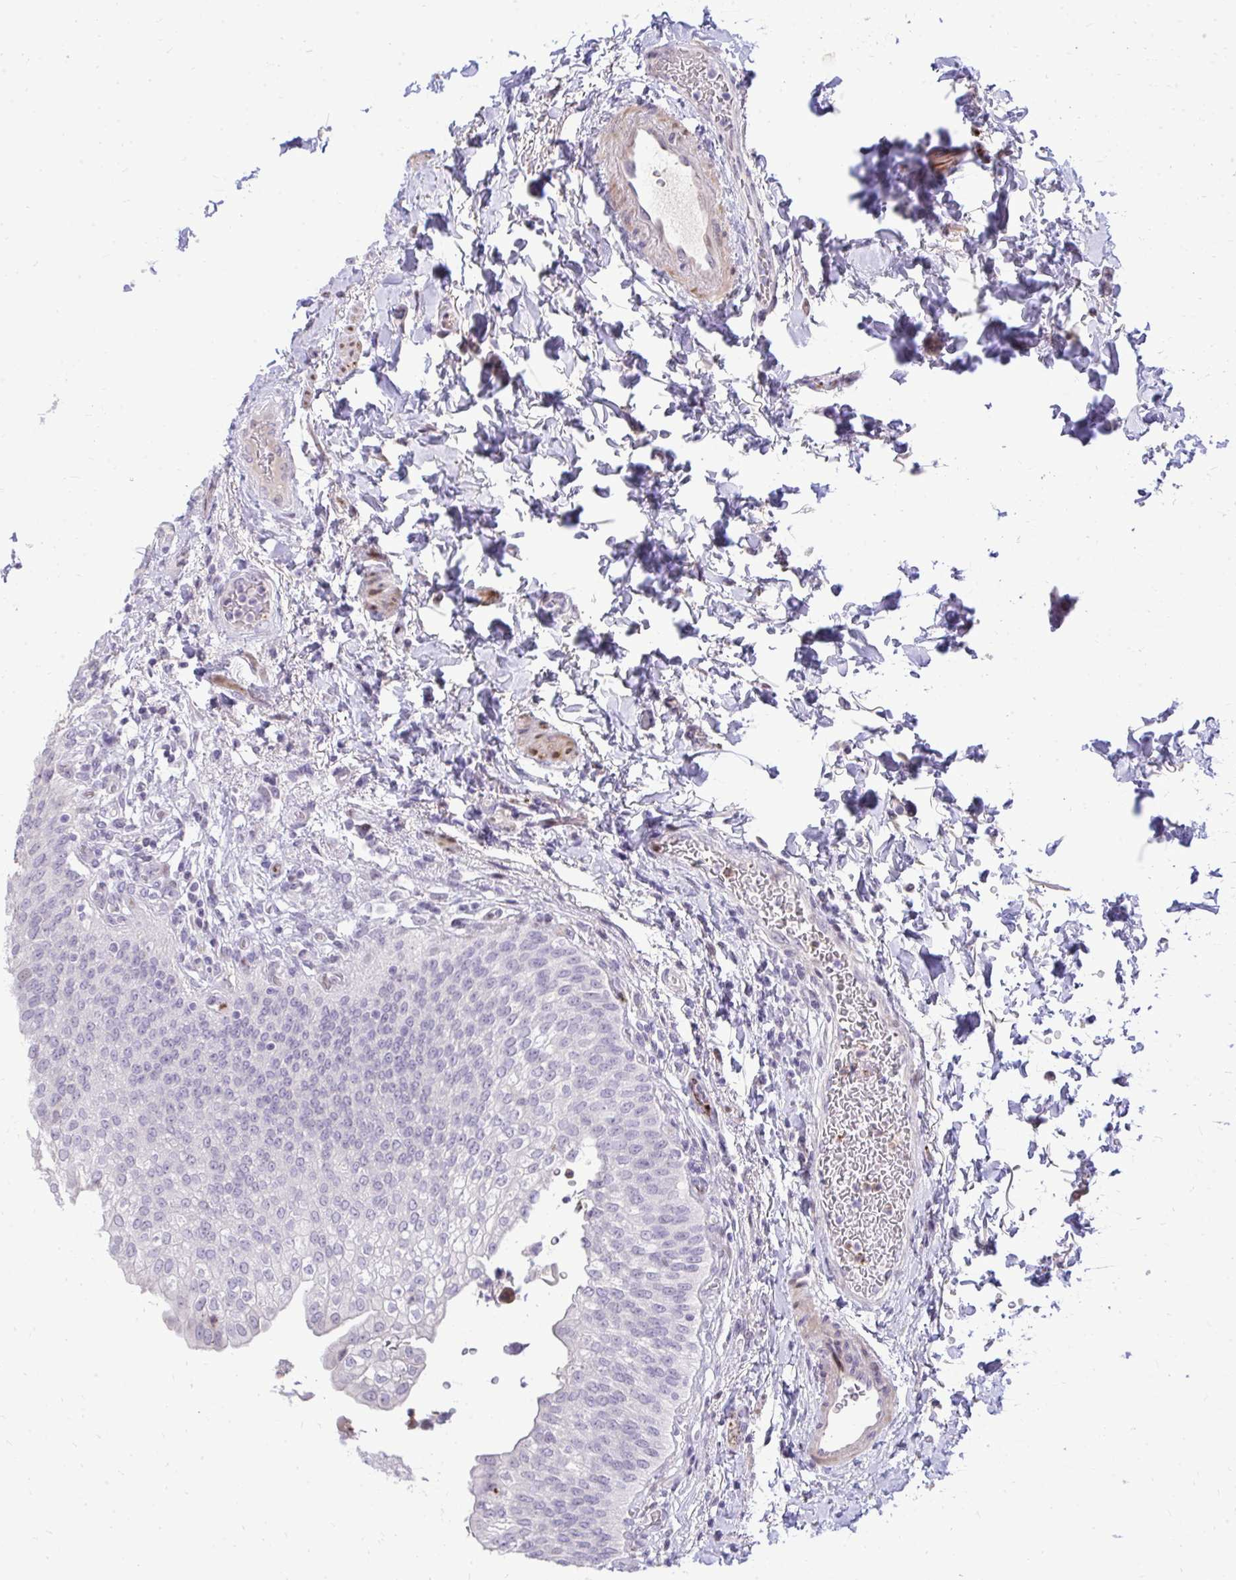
{"staining": {"intensity": "moderate", "quantity": "25%-75%", "location": "nuclear"}, "tissue": "urinary bladder", "cell_type": "Urothelial cells", "image_type": "normal", "snomed": [{"axis": "morphology", "description": "Normal tissue, NOS"}, {"axis": "topography", "description": "Urinary bladder"}, {"axis": "topography", "description": "Peripheral nerve tissue"}], "caption": "Protein analysis of normal urinary bladder reveals moderate nuclear staining in about 25%-75% of urothelial cells. (Stains: DAB (3,3'-diaminobenzidine) in brown, nuclei in blue, Microscopy: brightfield microscopy at high magnification).", "gene": "DLX4", "patient": {"sex": "female", "age": 60}}